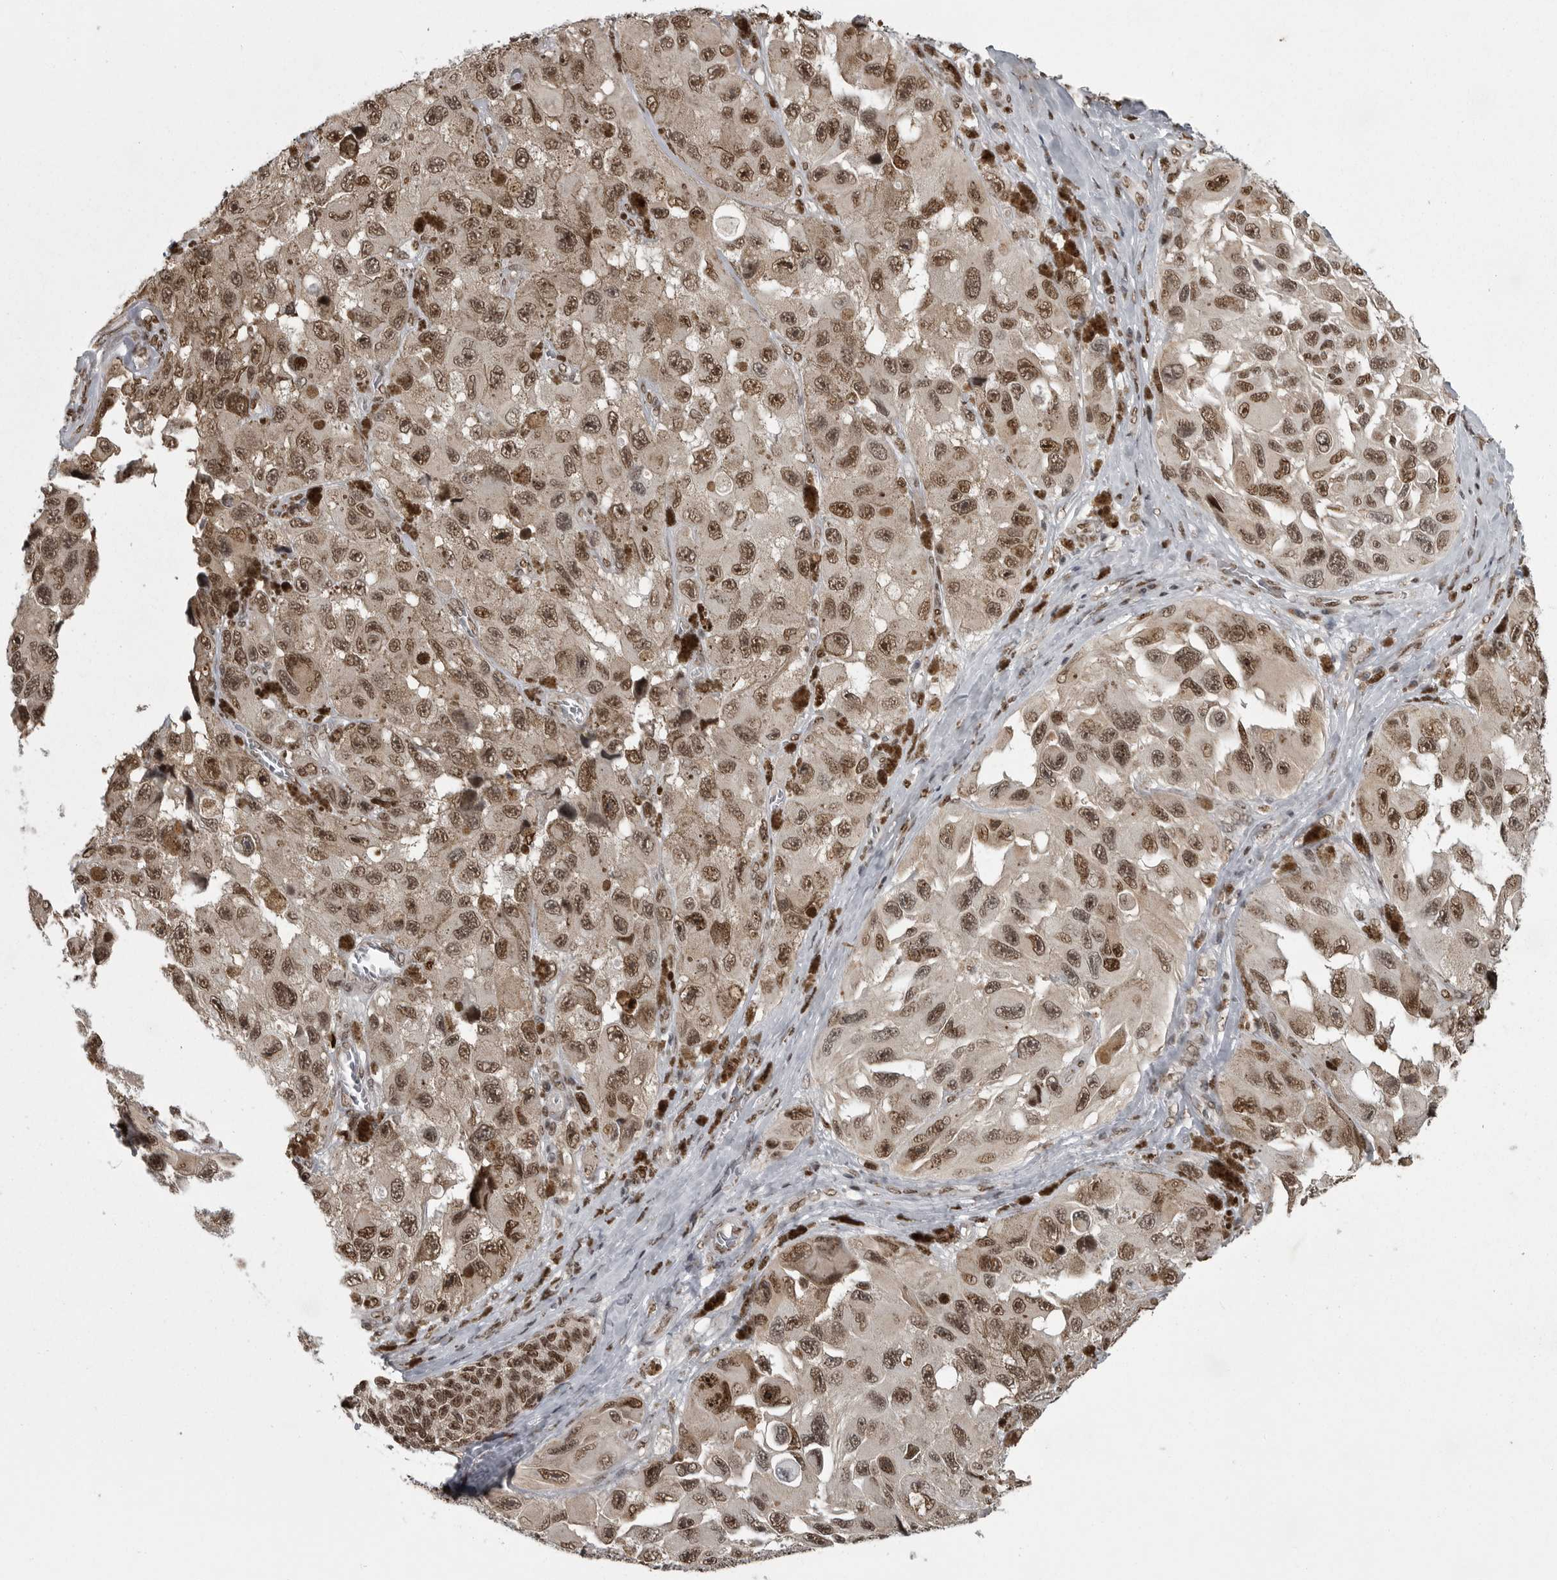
{"staining": {"intensity": "strong", "quantity": ">75%", "location": "nuclear"}, "tissue": "melanoma", "cell_type": "Tumor cells", "image_type": "cancer", "snomed": [{"axis": "morphology", "description": "Malignant melanoma, NOS"}, {"axis": "topography", "description": "Skin"}], "caption": "This is a micrograph of immunohistochemistry staining of melanoma, which shows strong positivity in the nuclear of tumor cells.", "gene": "YAF2", "patient": {"sex": "female", "age": 73}}